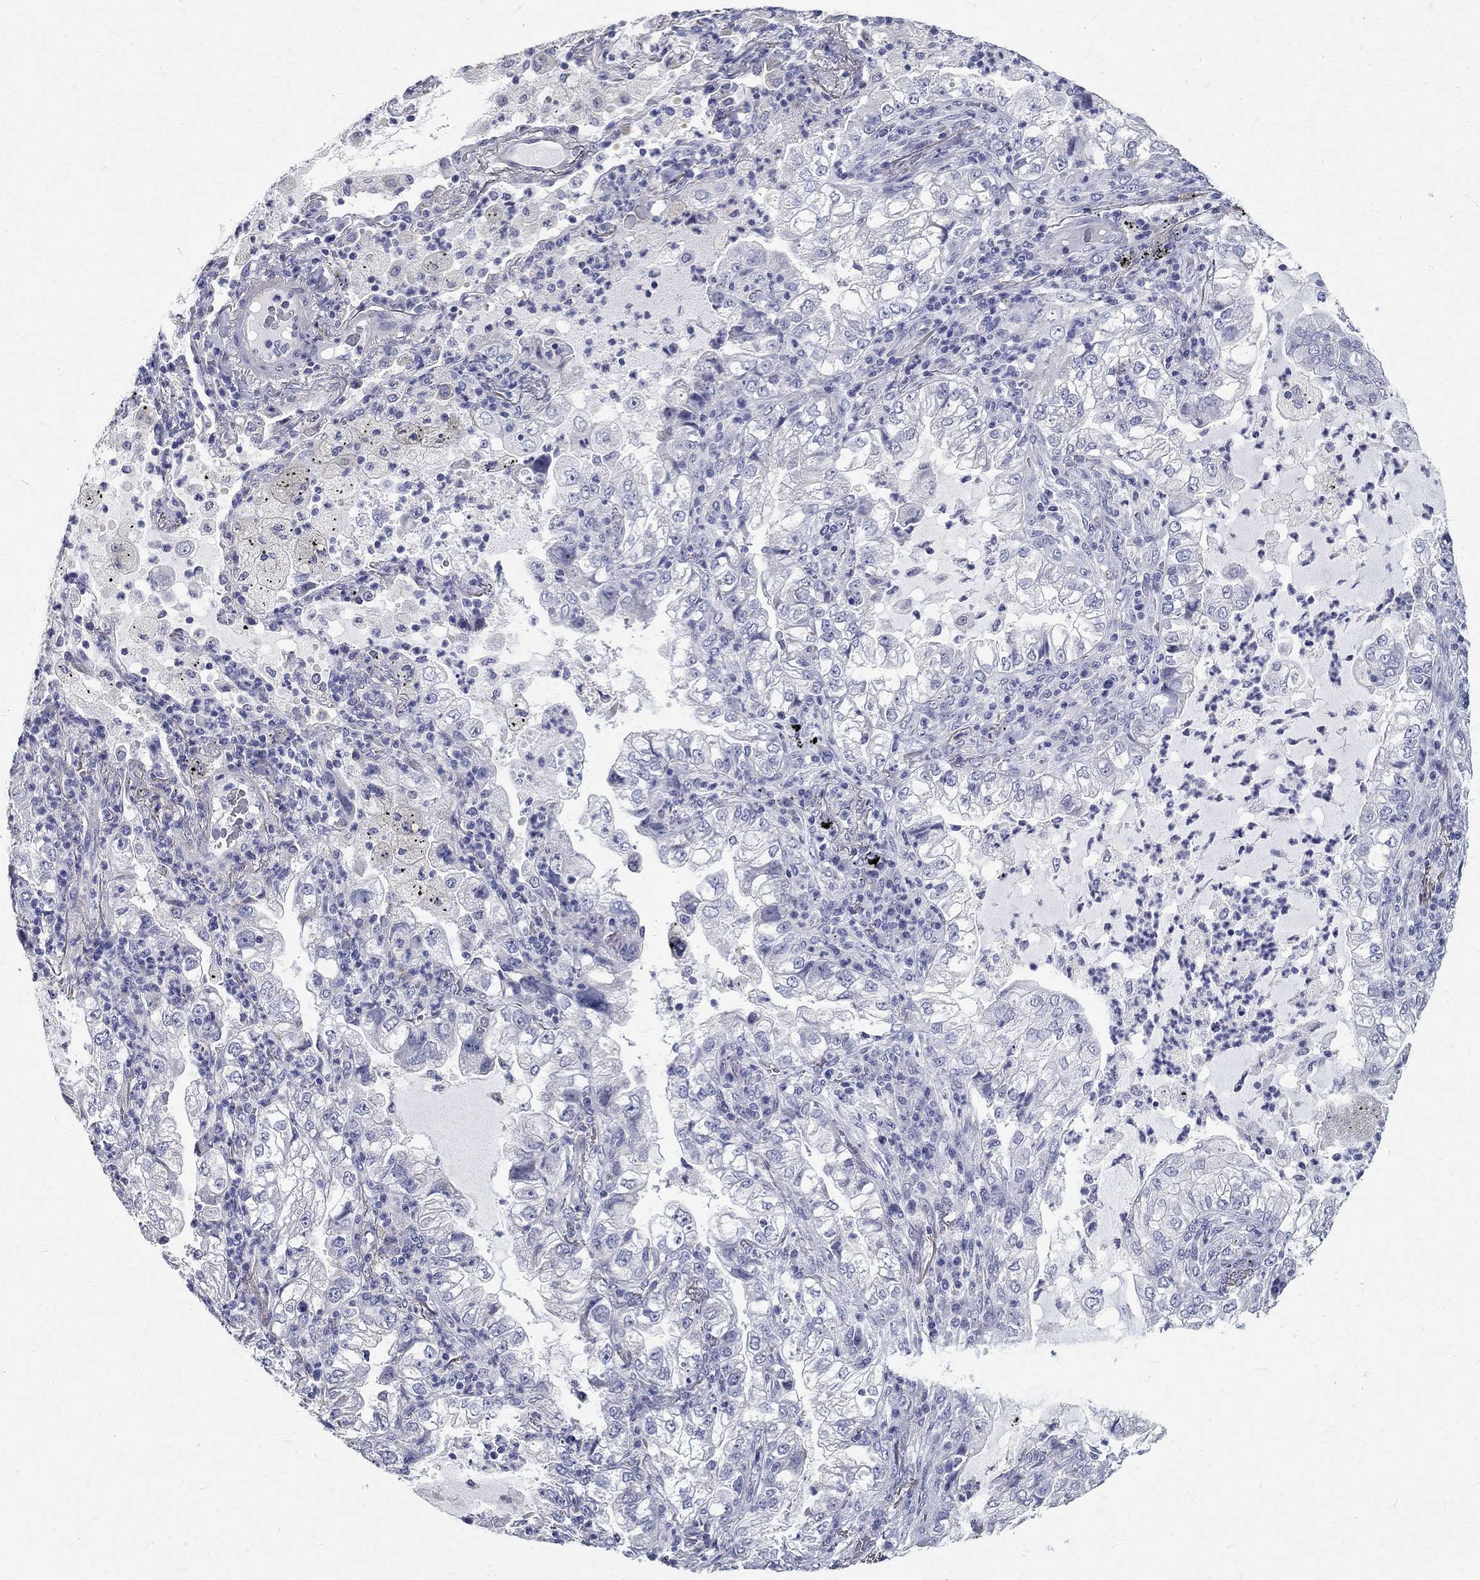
{"staining": {"intensity": "negative", "quantity": "none", "location": "none"}, "tissue": "lung cancer", "cell_type": "Tumor cells", "image_type": "cancer", "snomed": [{"axis": "morphology", "description": "Adenocarcinoma, NOS"}, {"axis": "topography", "description": "Lung"}], "caption": "An image of human lung adenocarcinoma is negative for staining in tumor cells.", "gene": "TGM4", "patient": {"sex": "female", "age": 73}}